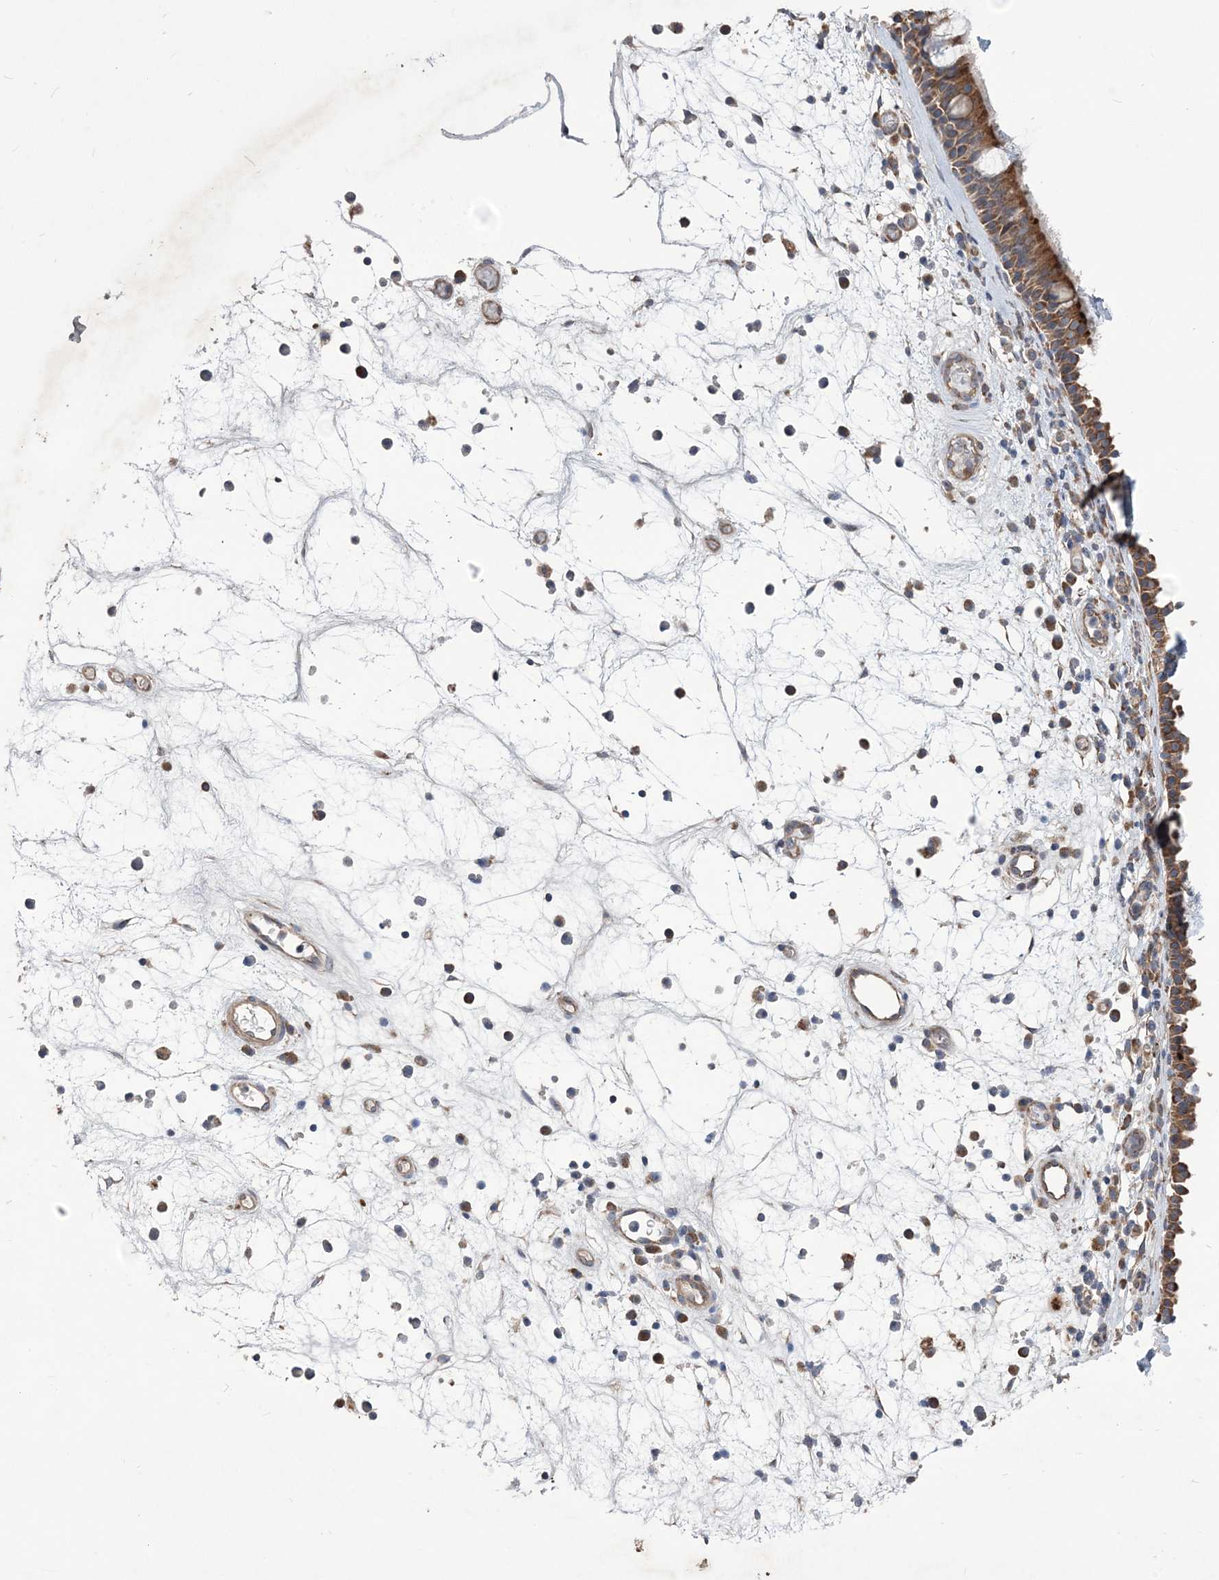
{"staining": {"intensity": "moderate", "quantity": ">75%", "location": "cytoplasmic/membranous"}, "tissue": "nasopharynx", "cell_type": "Respiratory epithelial cells", "image_type": "normal", "snomed": [{"axis": "morphology", "description": "Normal tissue, NOS"}, {"axis": "morphology", "description": "Inflammation, NOS"}, {"axis": "morphology", "description": "Malignant melanoma, Metastatic site"}, {"axis": "topography", "description": "Nasopharynx"}], "caption": "Immunohistochemistry micrograph of benign nasopharynx stained for a protein (brown), which demonstrates medium levels of moderate cytoplasmic/membranous expression in about >75% of respiratory epithelial cells.", "gene": "MTRF1L", "patient": {"sex": "male", "age": 70}}